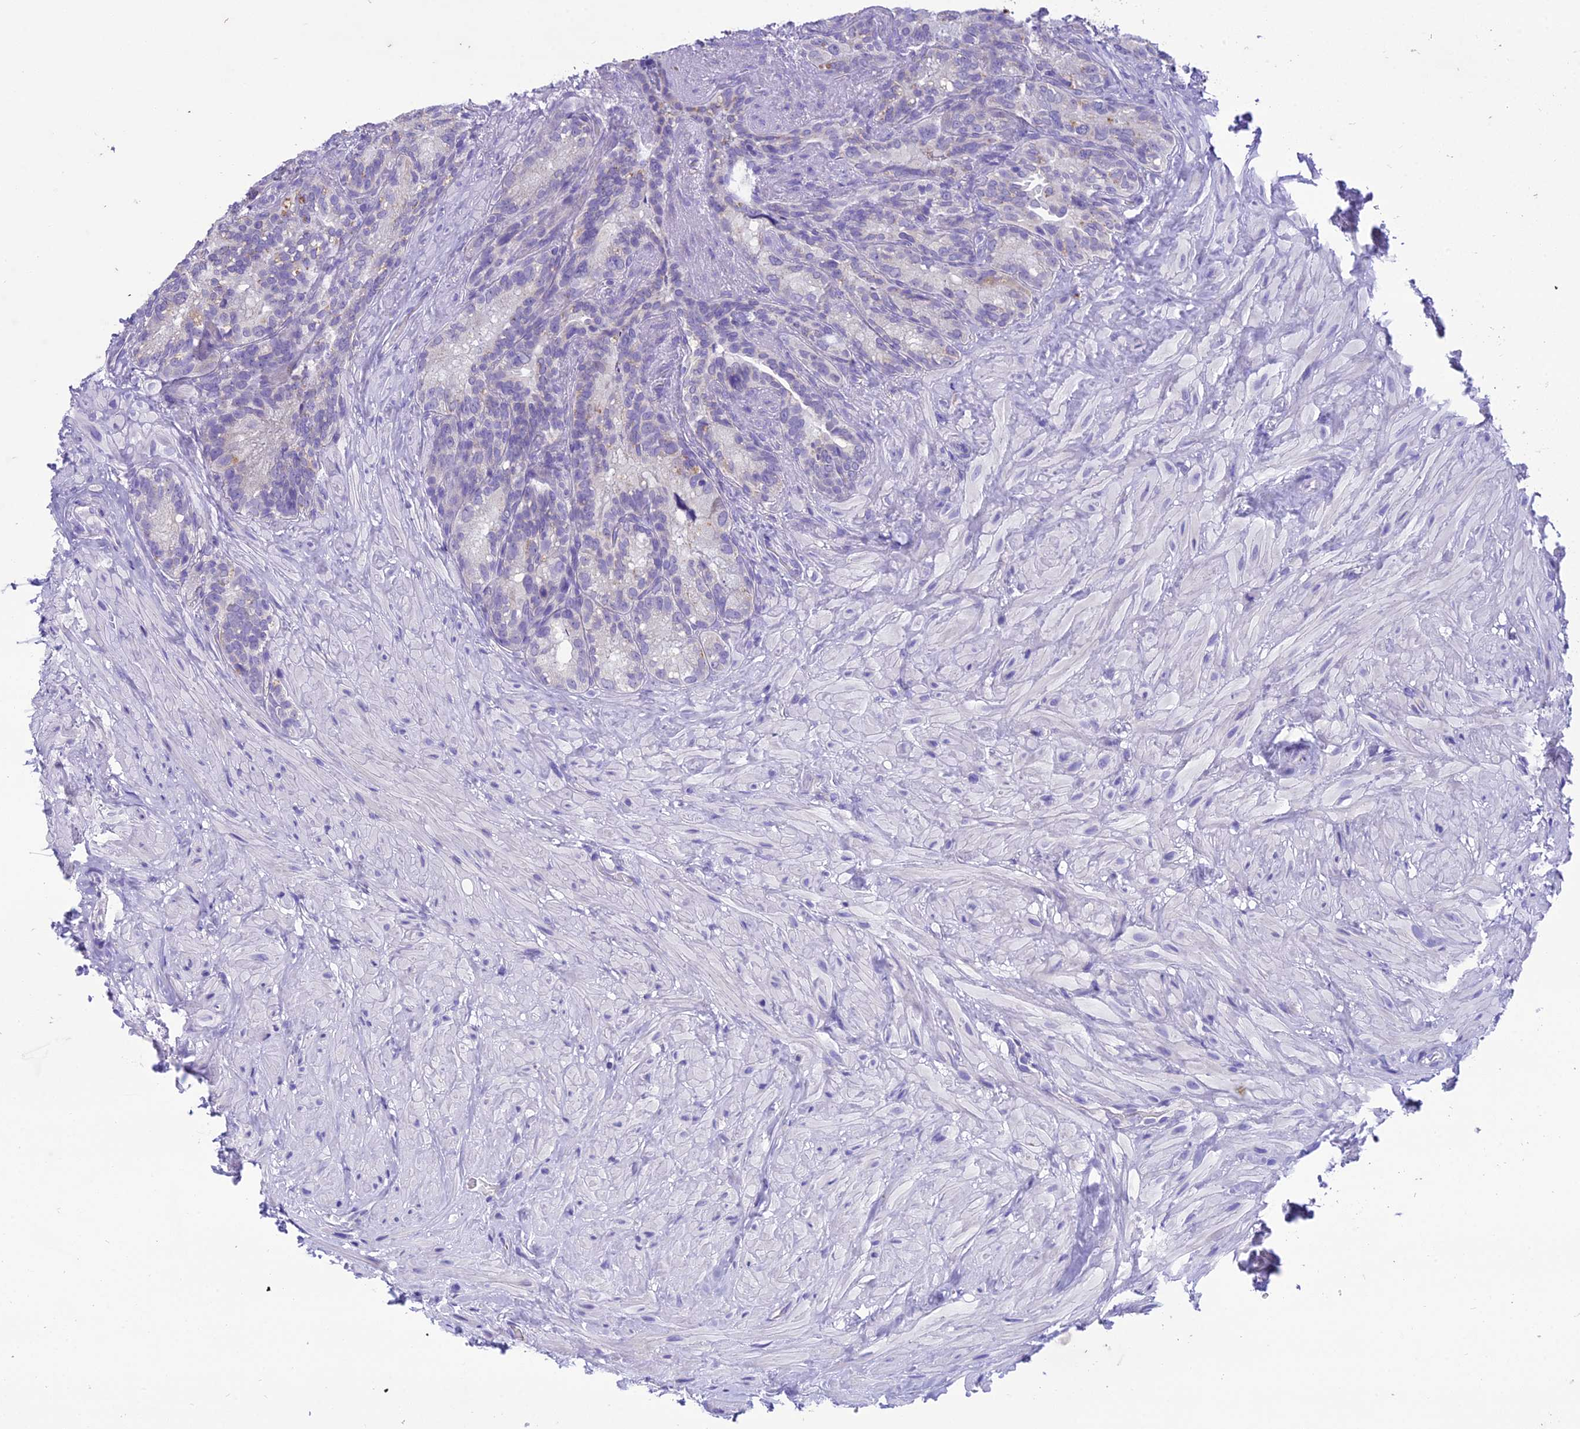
{"staining": {"intensity": "negative", "quantity": "none", "location": "none"}, "tissue": "seminal vesicle", "cell_type": "Glandular cells", "image_type": "normal", "snomed": [{"axis": "morphology", "description": "Normal tissue, NOS"}, {"axis": "topography", "description": "Seminal veicle"}], "caption": "This is a micrograph of IHC staining of unremarkable seminal vesicle, which shows no positivity in glandular cells. (DAB immunohistochemistry, high magnification).", "gene": "MIIP", "patient": {"sex": "male", "age": 62}}